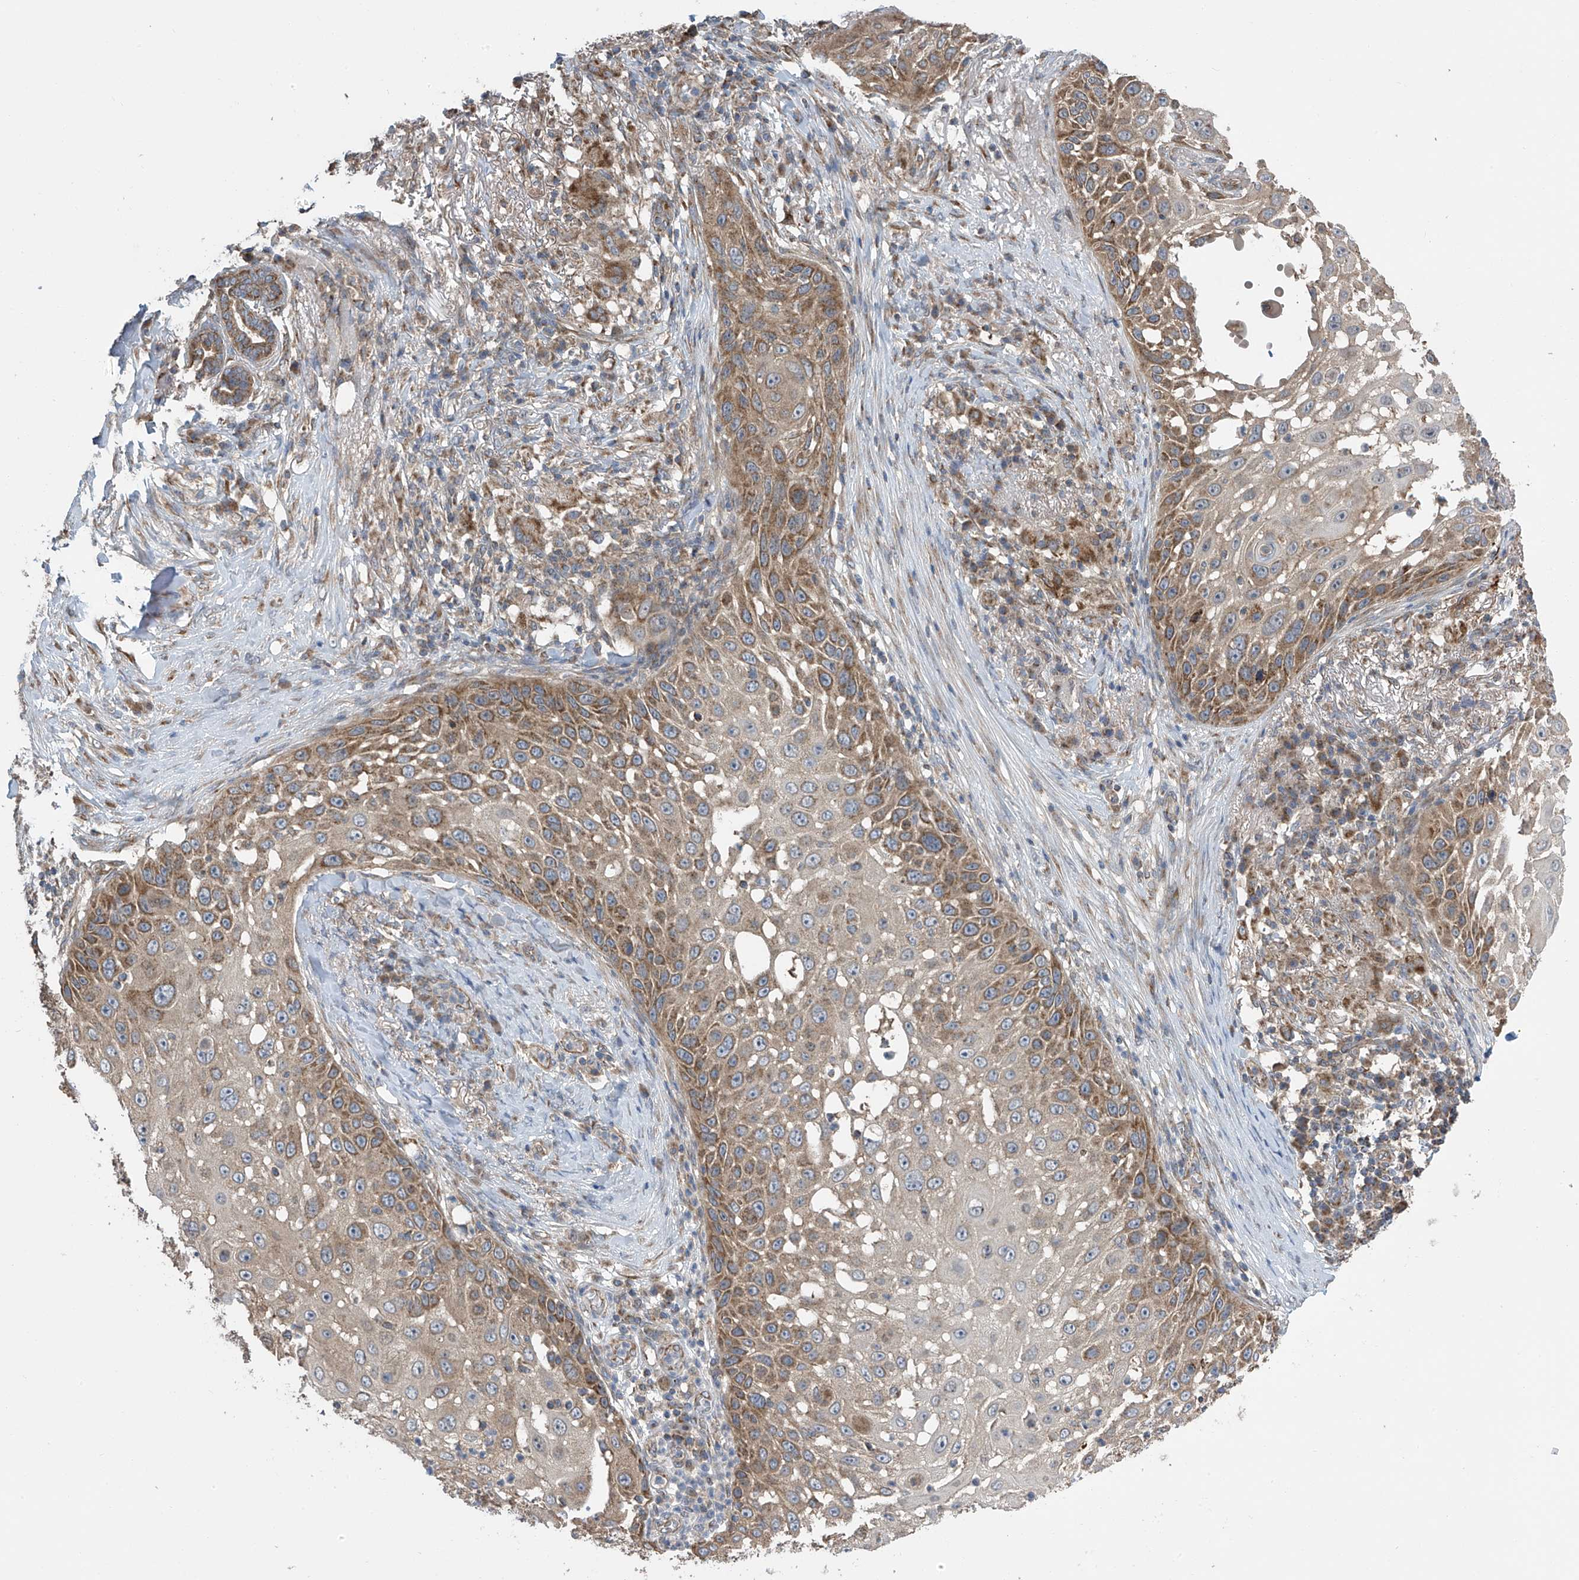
{"staining": {"intensity": "moderate", "quantity": ">75%", "location": "cytoplasmic/membranous"}, "tissue": "skin cancer", "cell_type": "Tumor cells", "image_type": "cancer", "snomed": [{"axis": "morphology", "description": "Squamous cell carcinoma, NOS"}, {"axis": "topography", "description": "Skin"}], "caption": "The immunohistochemical stain highlights moderate cytoplasmic/membranous staining in tumor cells of skin cancer tissue.", "gene": "PNPT1", "patient": {"sex": "female", "age": 44}}